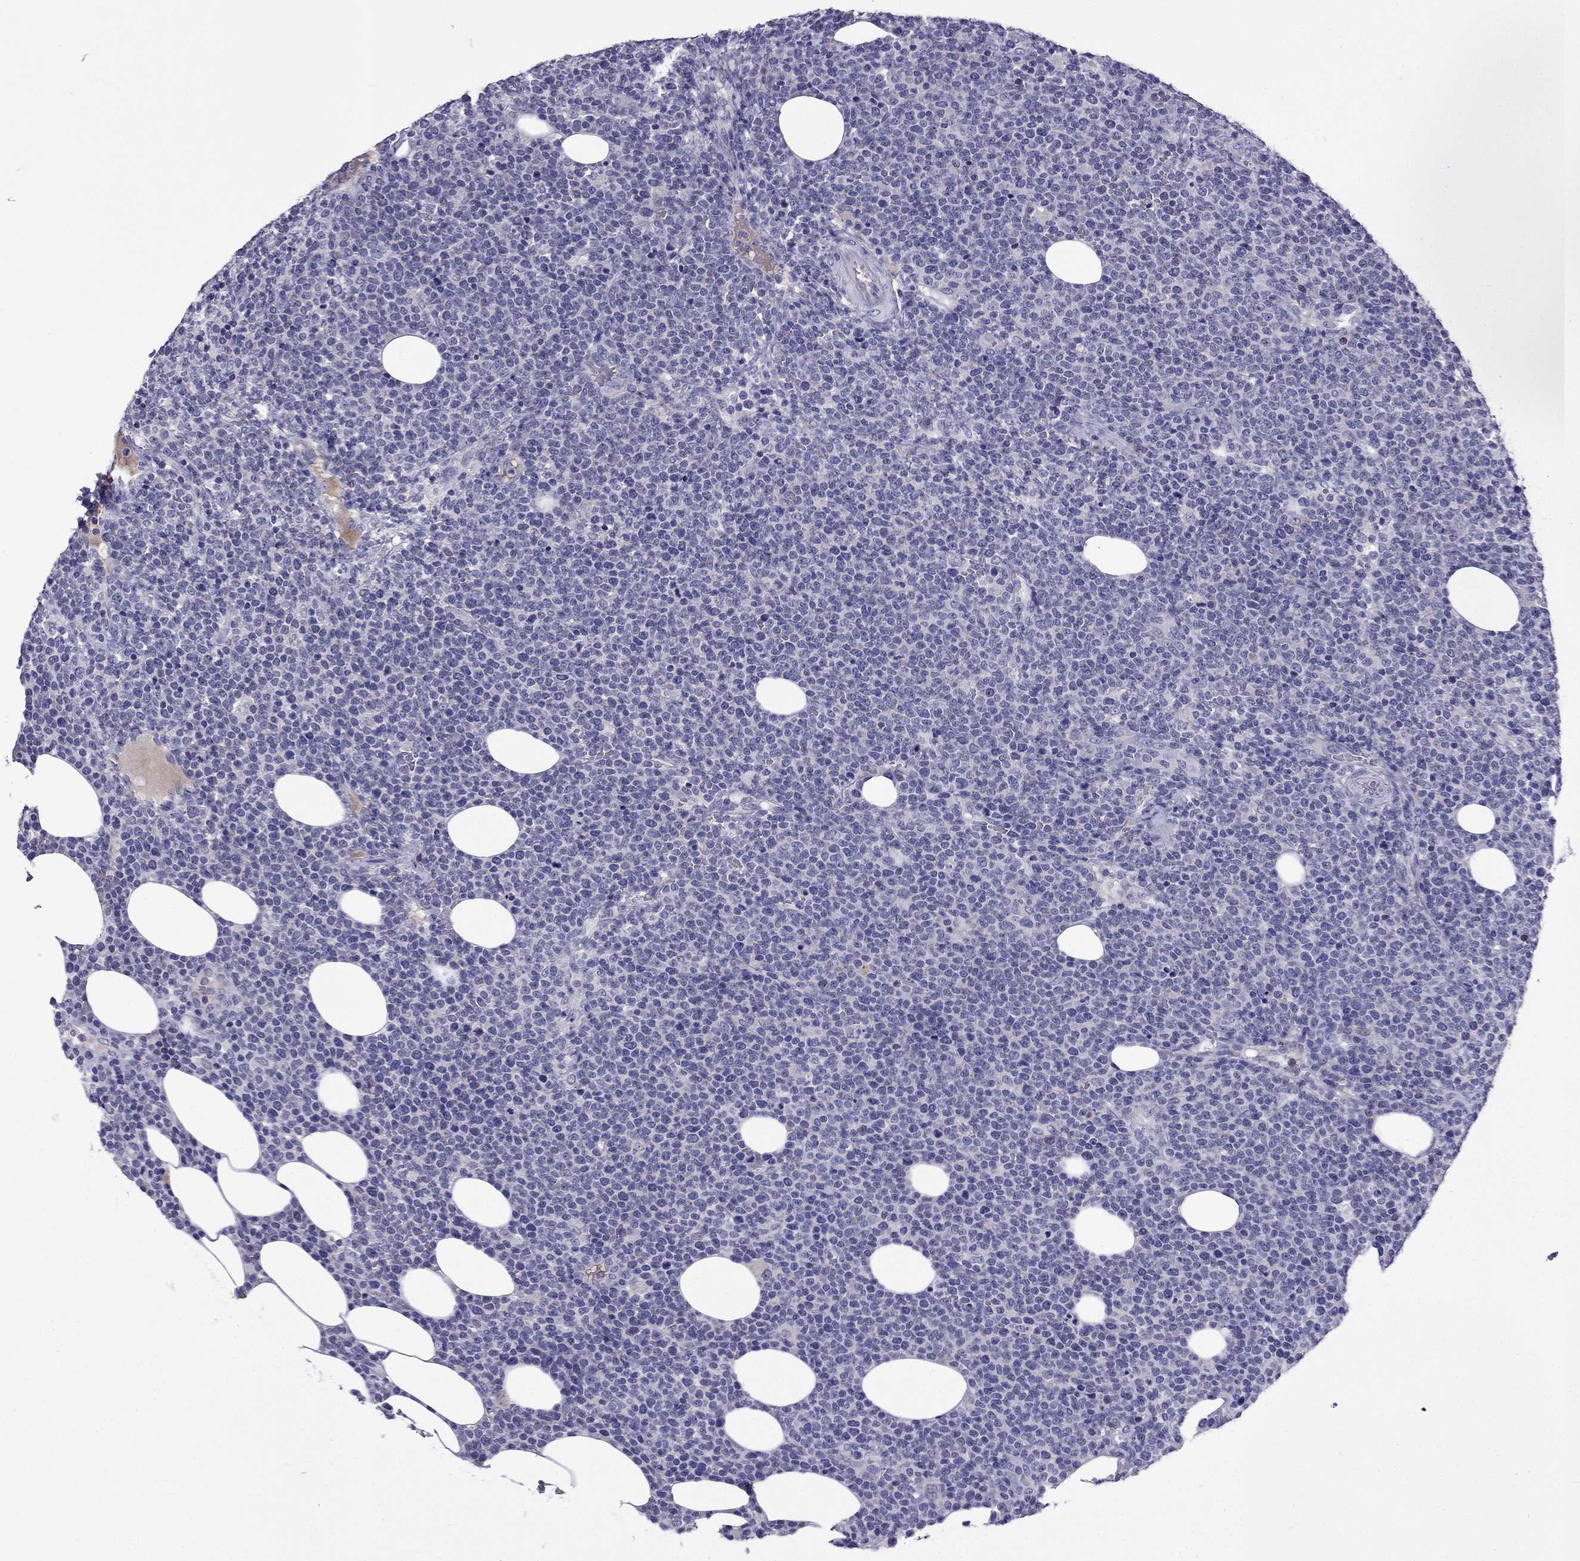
{"staining": {"intensity": "negative", "quantity": "none", "location": "none"}, "tissue": "lymphoma", "cell_type": "Tumor cells", "image_type": "cancer", "snomed": [{"axis": "morphology", "description": "Malignant lymphoma, non-Hodgkin's type, High grade"}, {"axis": "topography", "description": "Lymph node"}], "caption": "Immunohistochemistry histopathology image of neoplastic tissue: human malignant lymphoma, non-Hodgkin's type (high-grade) stained with DAB reveals no significant protein staining in tumor cells.", "gene": "SPTBN4", "patient": {"sex": "male", "age": 61}}